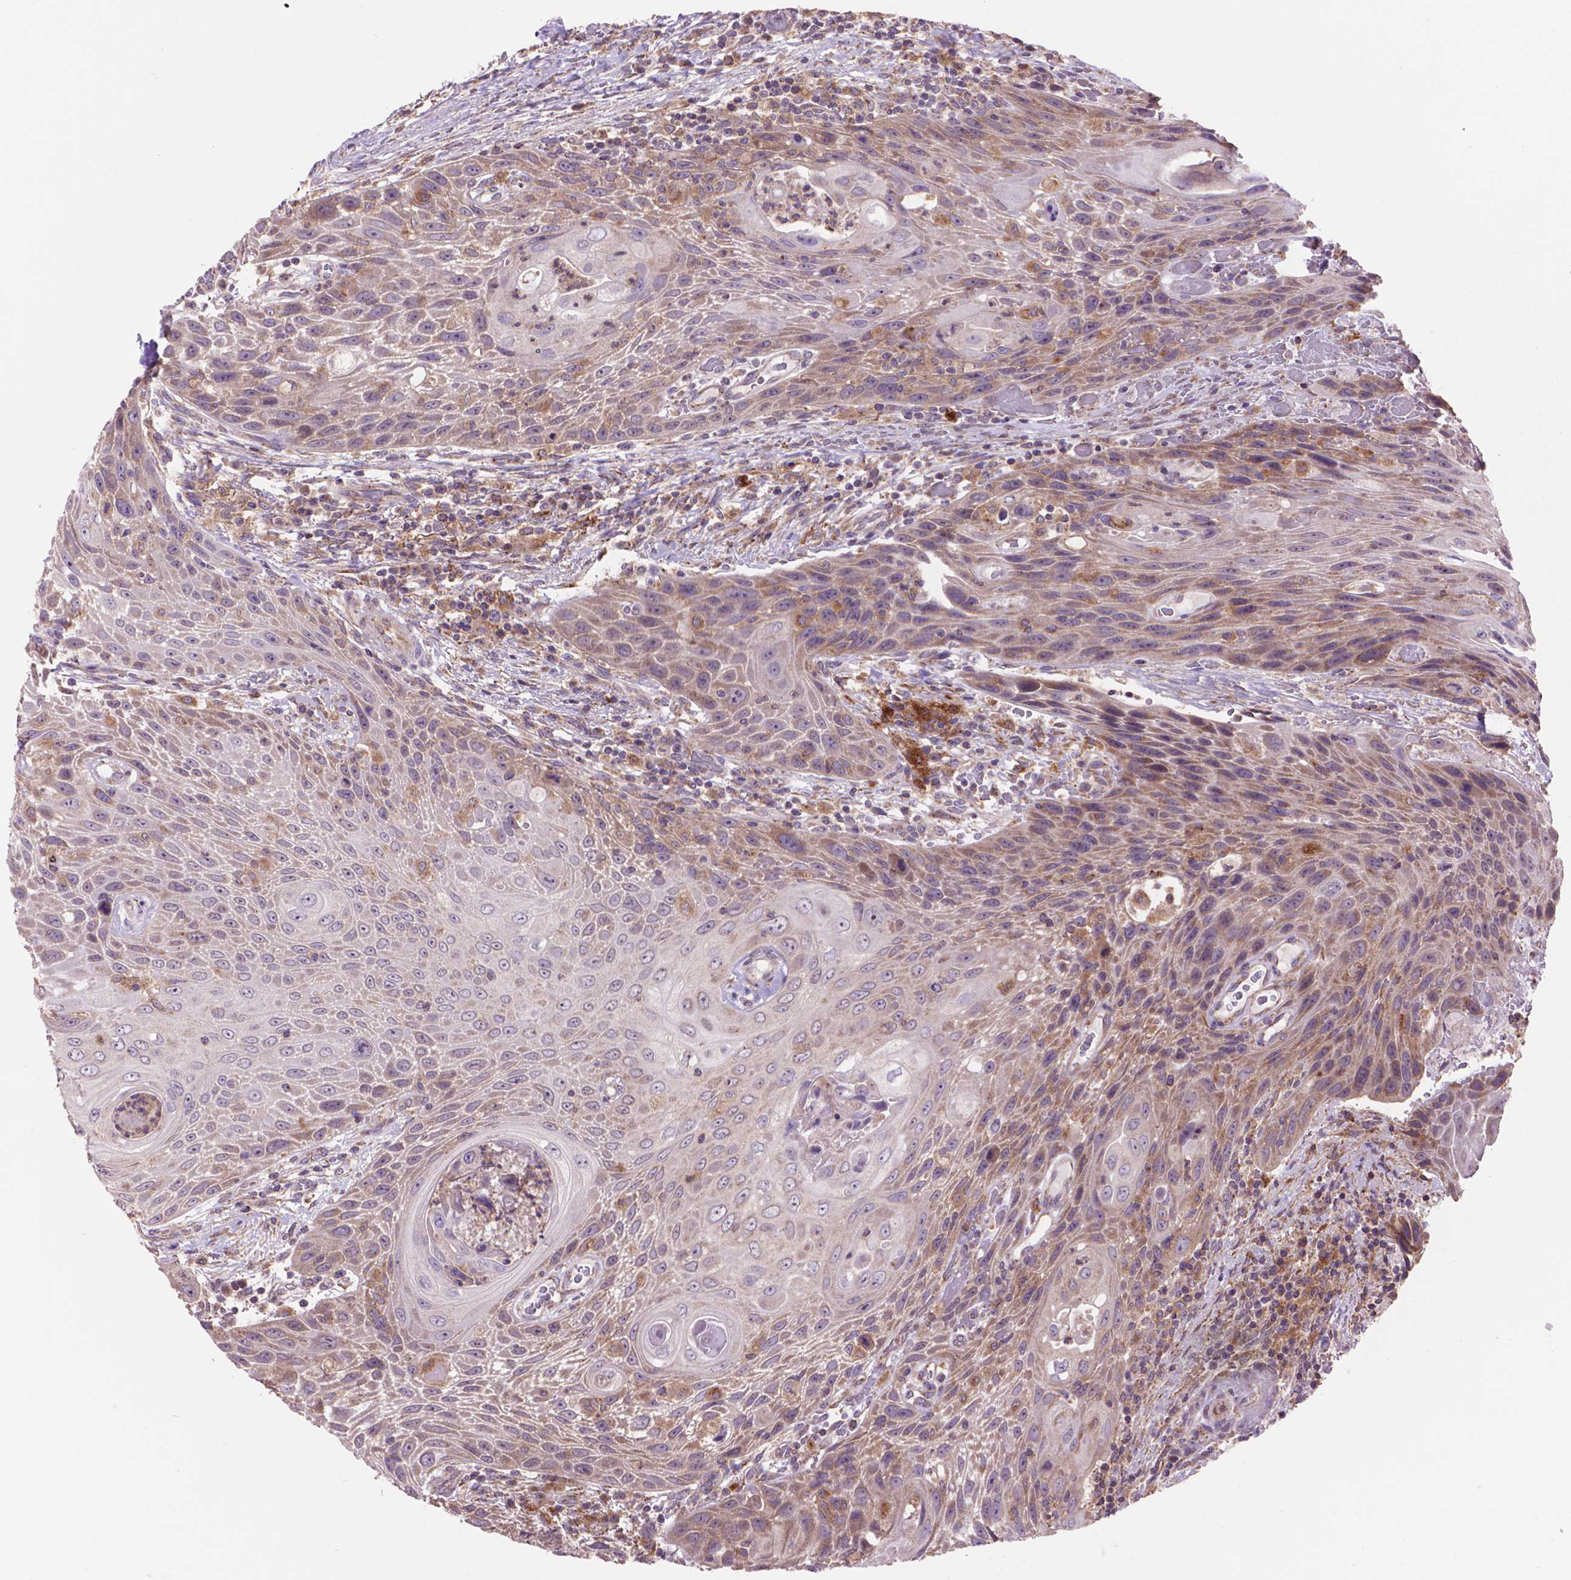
{"staining": {"intensity": "weak", "quantity": "25%-75%", "location": "cytoplasmic/membranous"}, "tissue": "head and neck cancer", "cell_type": "Tumor cells", "image_type": "cancer", "snomed": [{"axis": "morphology", "description": "Squamous cell carcinoma, NOS"}, {"axis": "topography", "description": "Head-Neck"}], "caption": "Brown immunohistochemical staining in human head and neck squamous cell carcinoma exhibits weak cytoplasmic/membranous positivity in approximately 25%-75% of tumor cells.", "gene": "GLB1", "patient": {"sex": "male", "age": 69}}